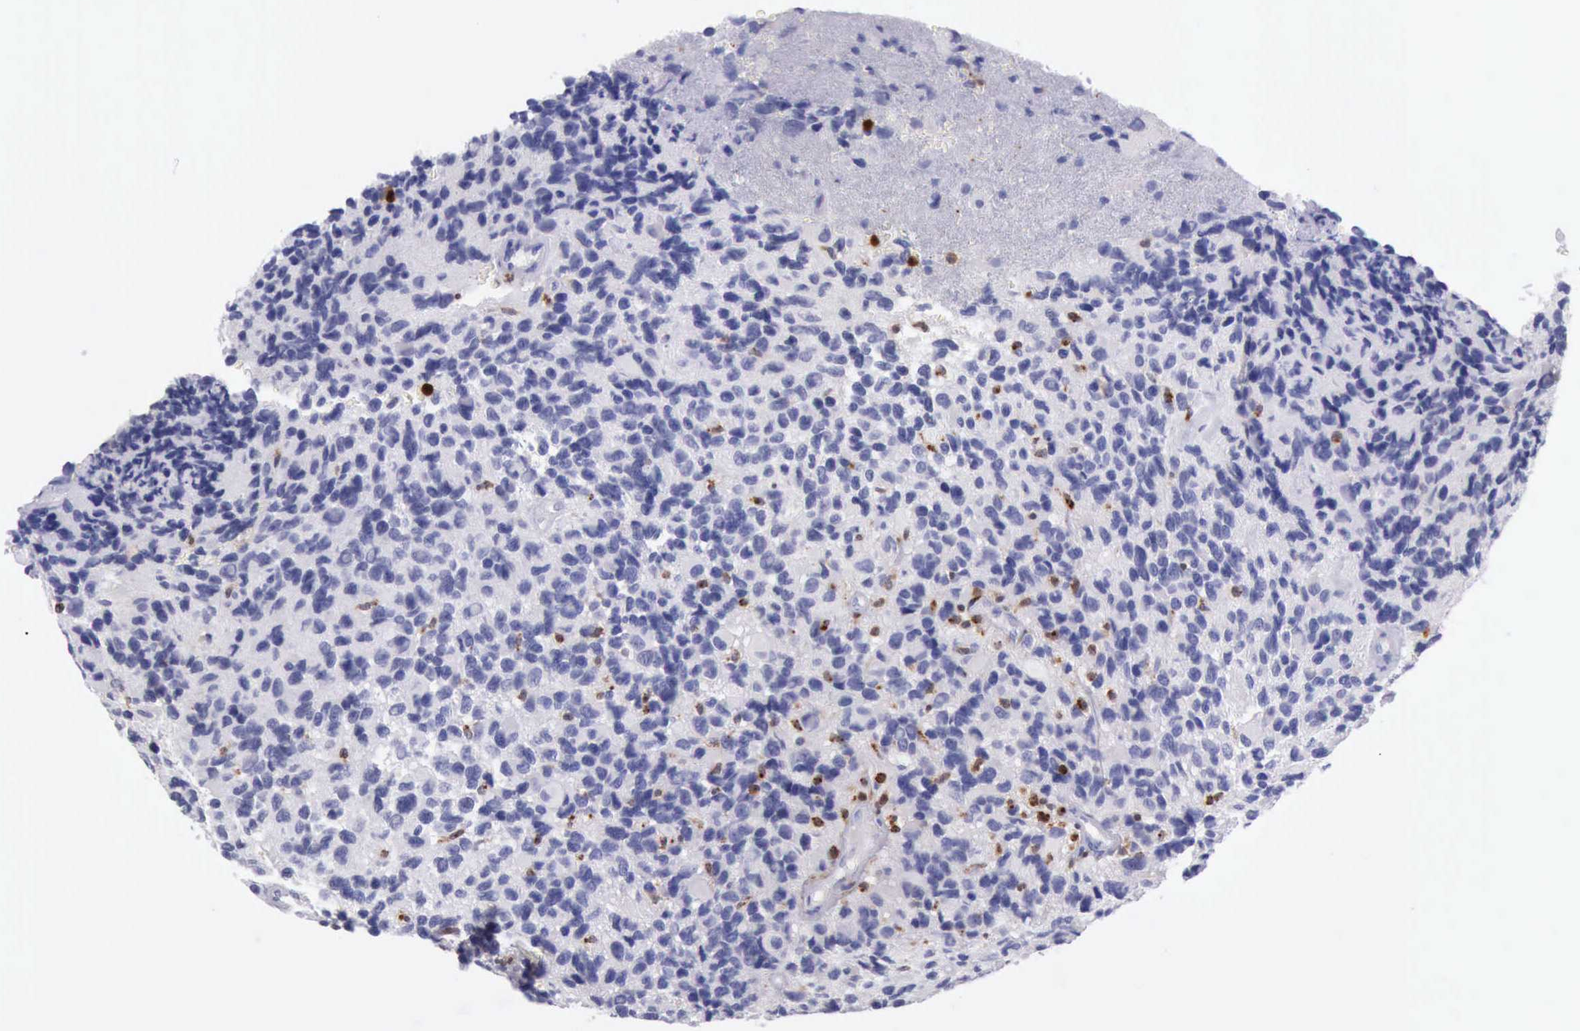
{"staining": {"intensity": "negative", "quantity": "none", "location": "none"}, "tissue": "glioma", "cell_type": "Tumor cells", "image_type": "cancer", "snomed": [{"axis": "morphology", "description": "Glioma, malignant, High grade"}, {"axis": "topography", "description": "Brain"}], "caption": "The photomicrograph displays no significant staining in tumor cells of glioma.", "gene": "CSTA", "patient": {"sex": "male", "age": 77}}